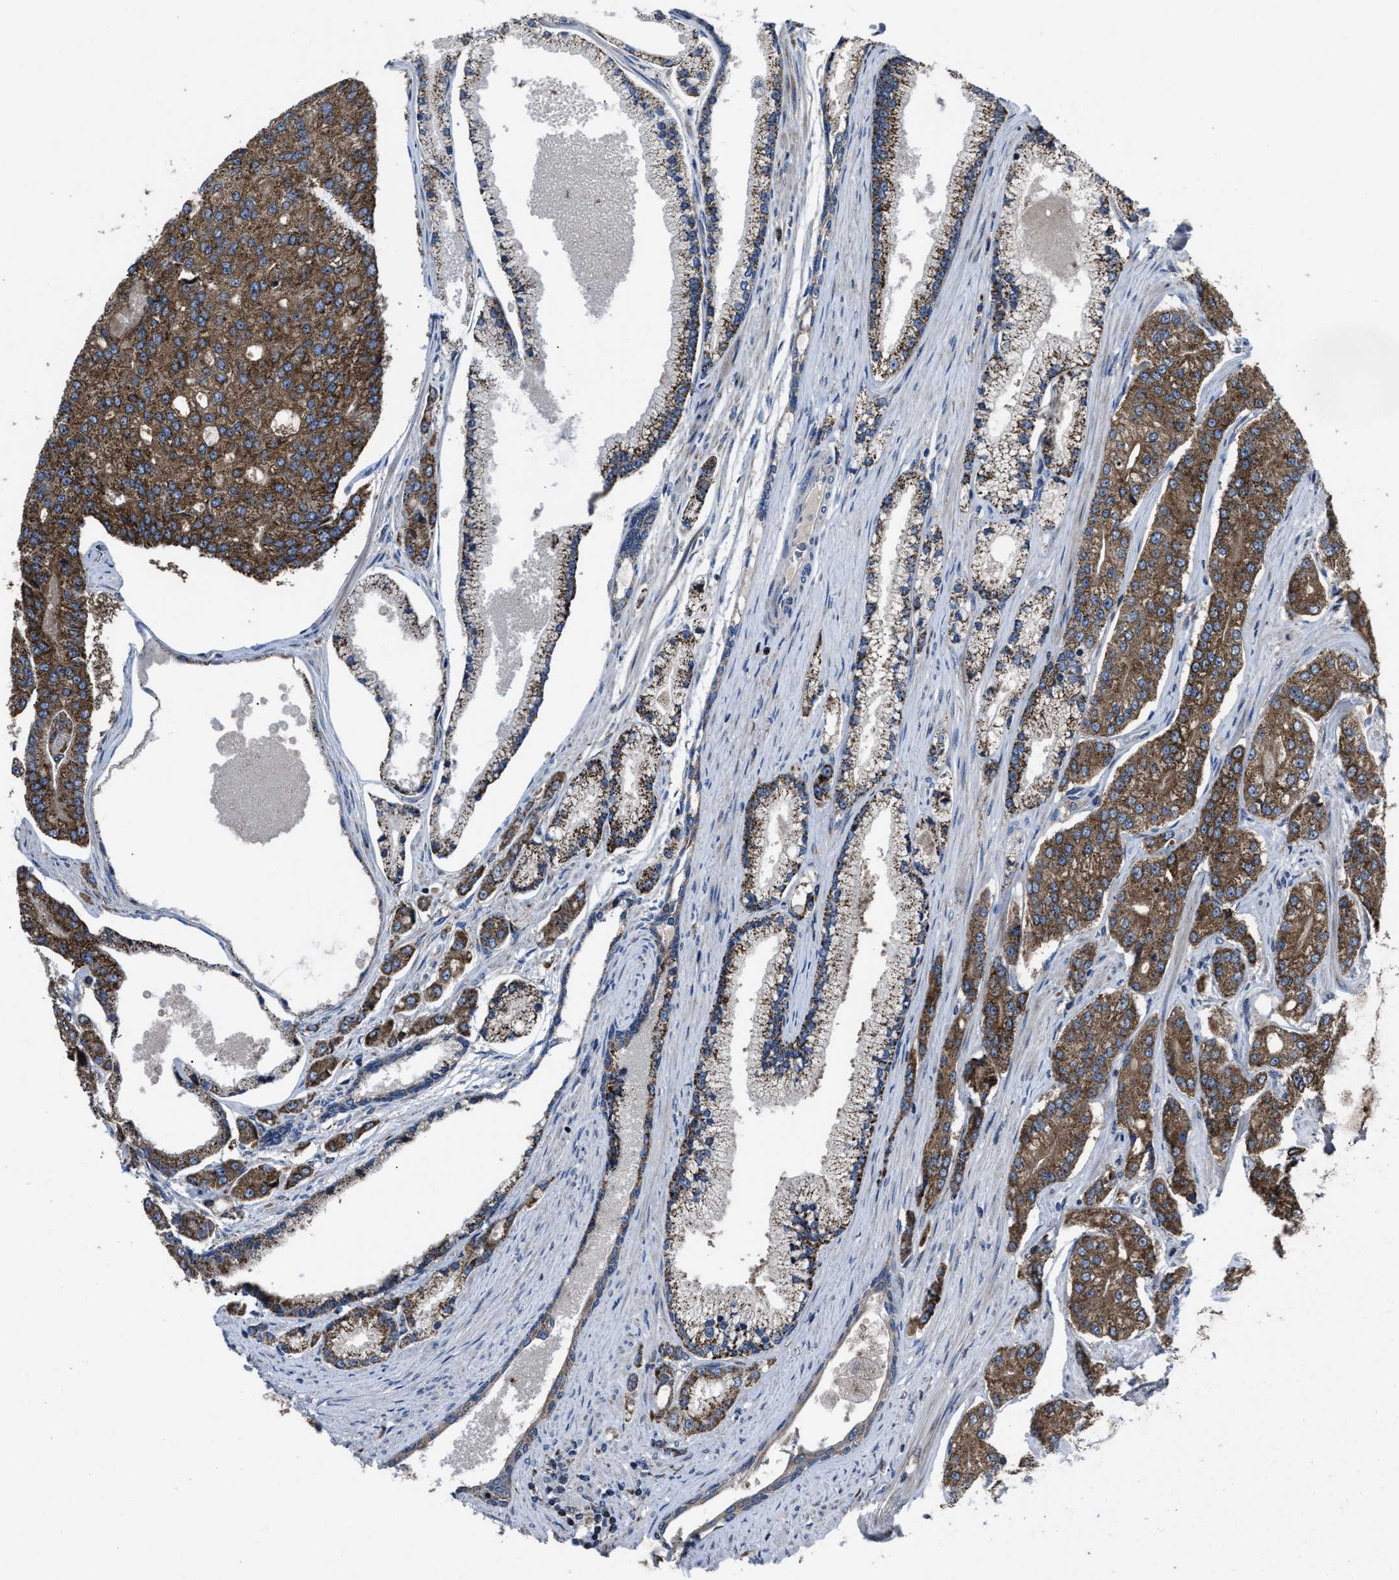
{"staining": {"intensity": "moderate", "quantity": ">75%", "location": "cytoplasmic/membranous"}, "tissue": "prostate cancer", "cell_type": "Tumor cells", "image_type": "cancer", "snomed": [{"axis": "morphology", "description": "Adenocarcinoma, High grade"}, {"axis": "topography", "description": "Prostate"}], "caption": "Moderate cytoplasmic/membranous protein positivity is appreciated in about >75% of tumor cells in adenocarcinoma (high-grade) (prostate).", "gene": "PASK", "patient": {"sex": "male", "age": 71}}